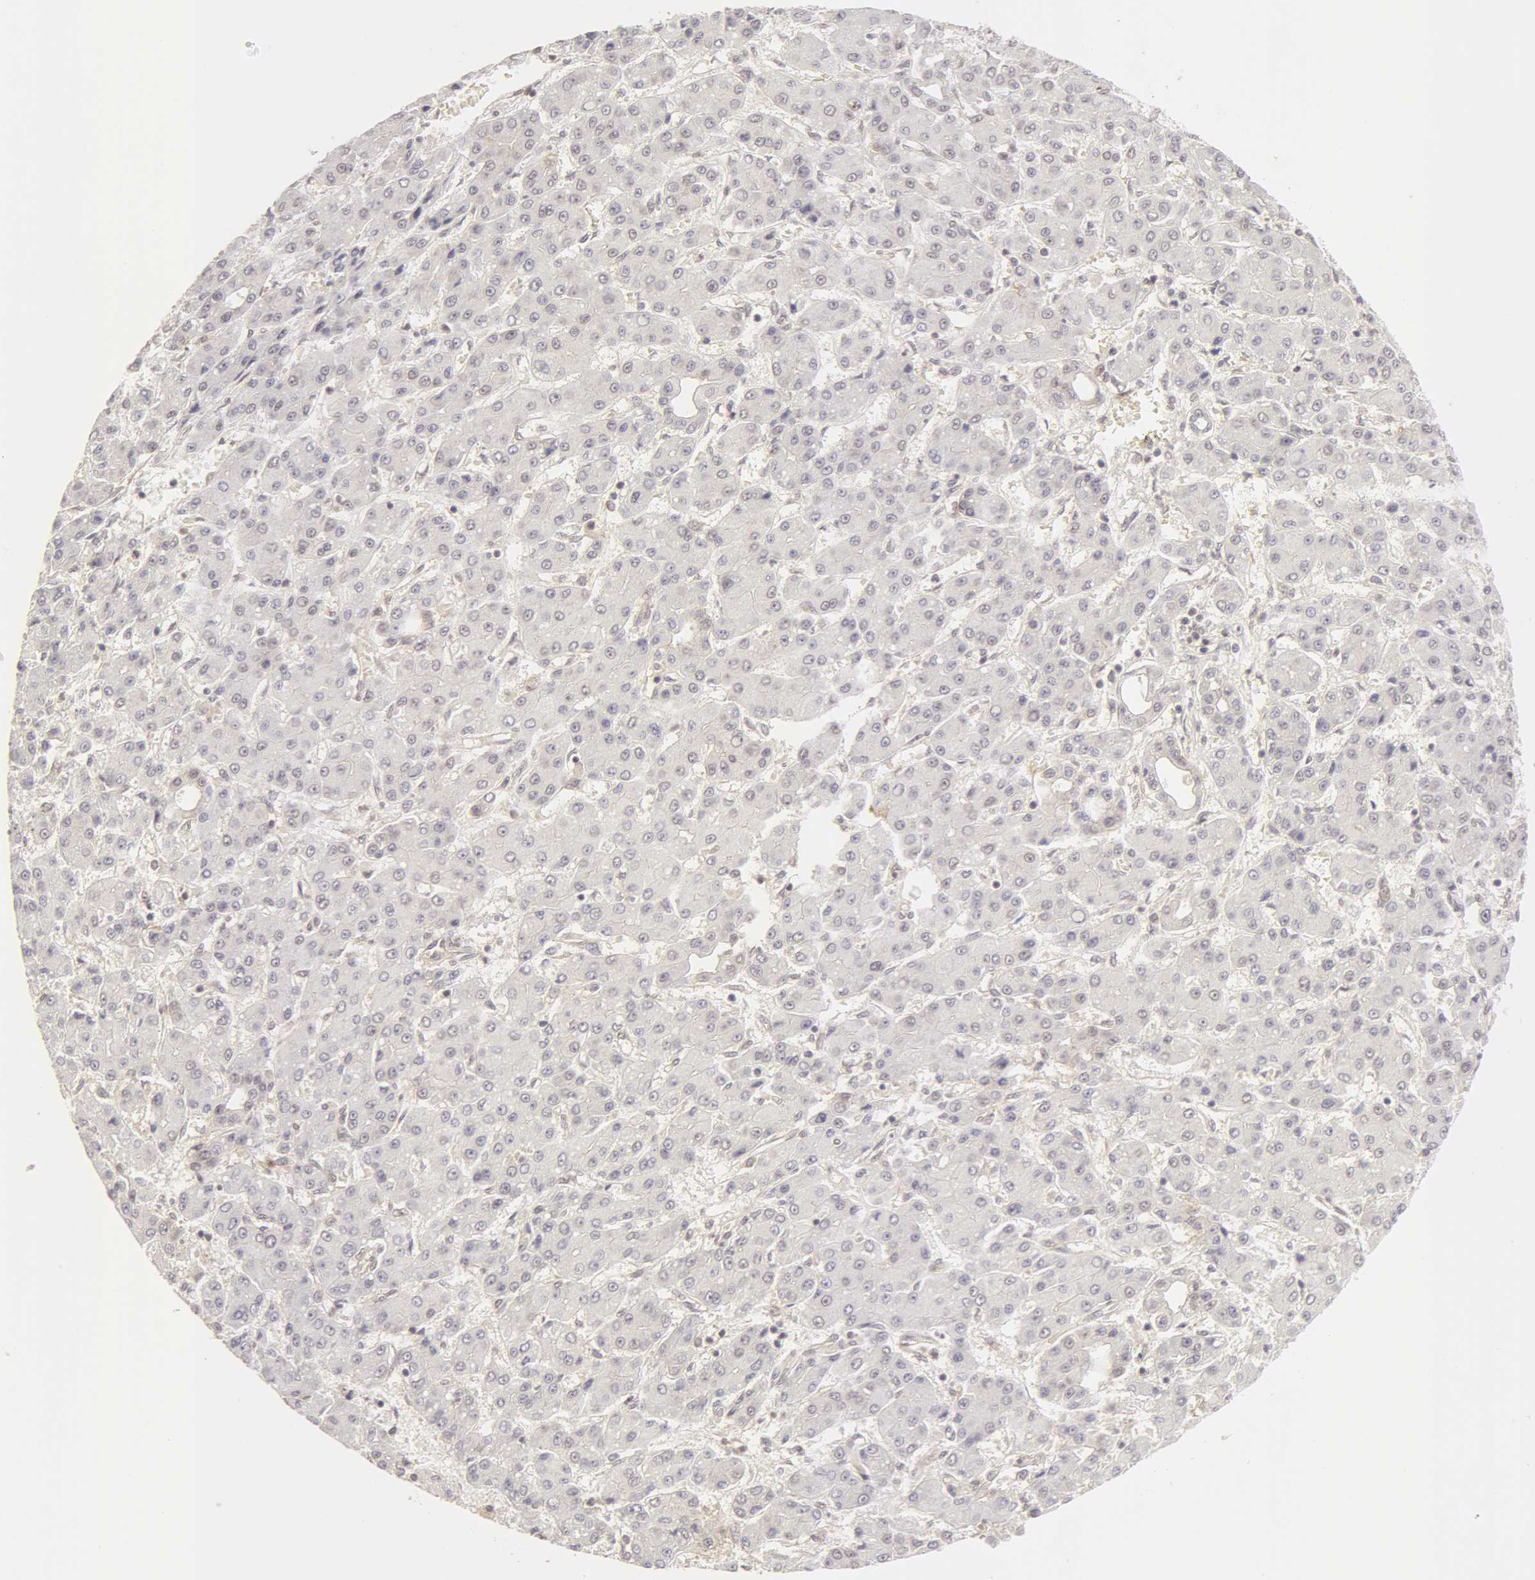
{"staining": {"intensity": "negative", "quantity": "none", "location": "none"}, "tissue": "liver cancer", "cell_type": "Tumor cells", "image_type": "cancer", "snomed": [{"axis": "morphology", "description": "Carcinoma, Hepatocellular, NOS"}, {"axis": "topography", "description": "Liver"}], "caption": "An immunohistochemistry image of hepatocellular carcinoma (liver) is shown. There is no staining in tumor cells of hepatocellular carcinoma (liver).", "gene": "ADAM10", "patient": {"sex": "male", "age": 69}}